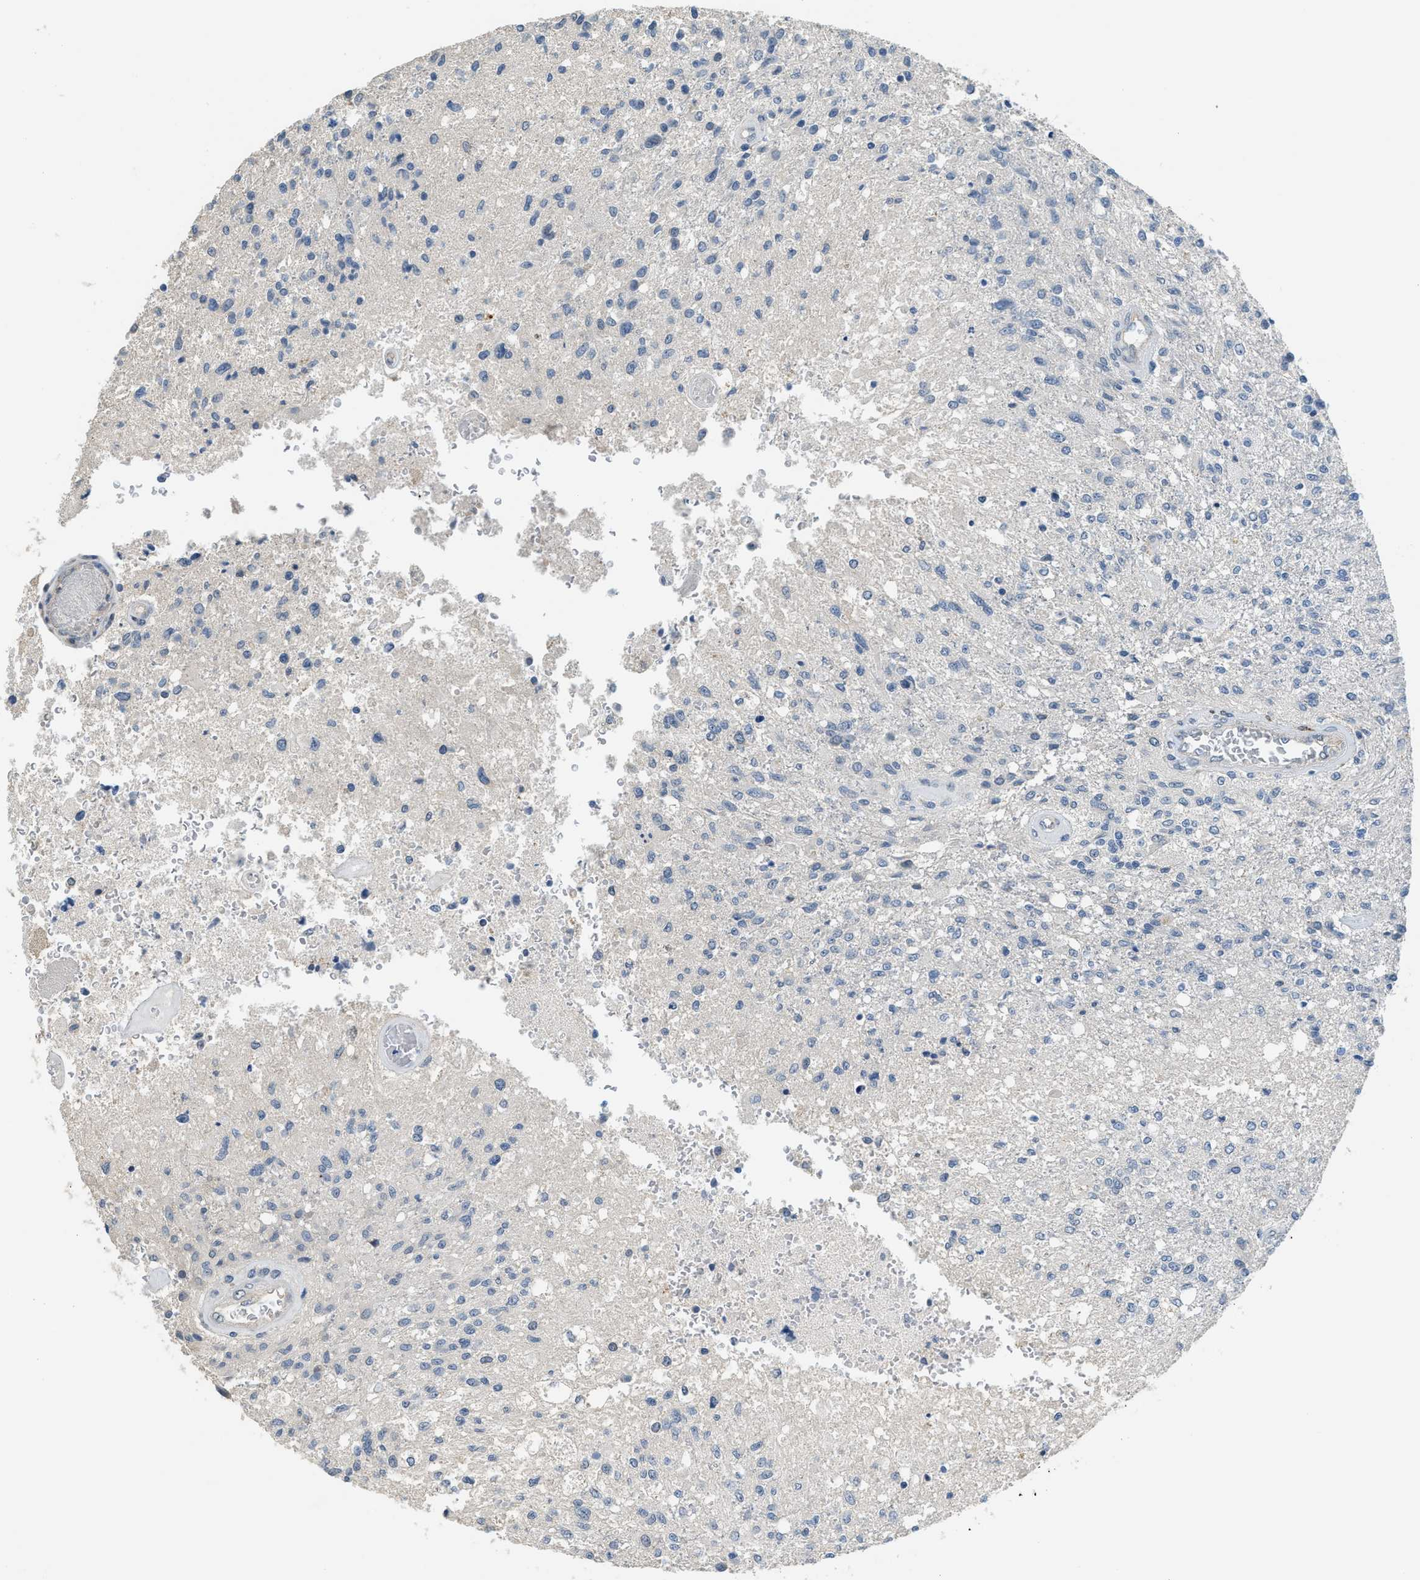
{"staining": {"intensity": "negative", "quantity": "none", "location": "none"}, "tissue": "glioma", "cell_type": "Tumor cells", "image_type": "cancer", "snomed": [{"axis": "morphology", "description": "Glioma, malignant, High grade"}, {"axis": "topography", "description": "Brain"}], "caption": "This histopathology image is of malignant high-grade glioma stained with IHC to label a protein in brown with the nuclei are counter-stained blue. There is no expression in tumor cells.", "gene": "TMEM154", "patient": {"sex": "female", "age": 60}}